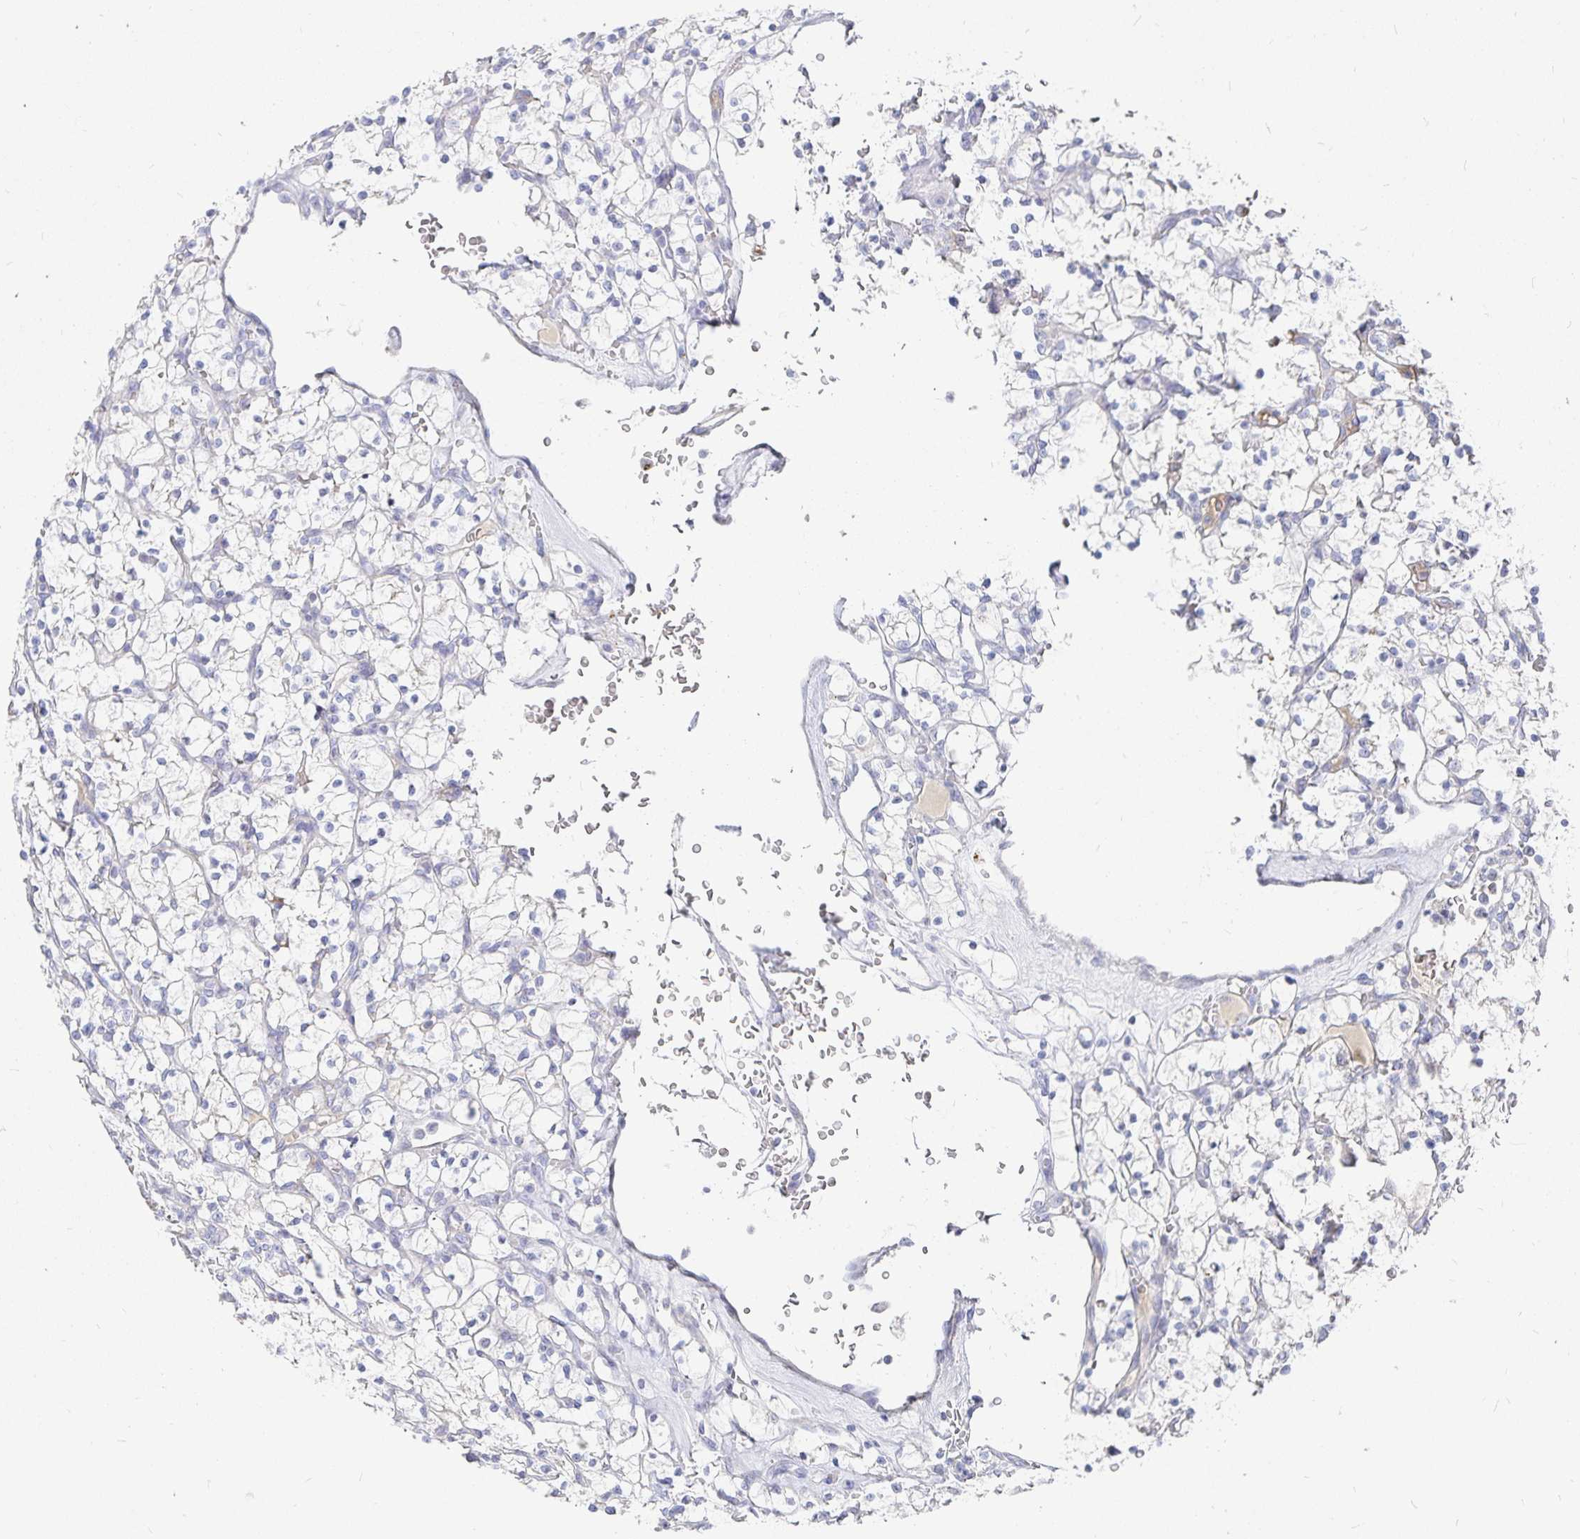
{"staining": {"intensity": "negative", "quantity": "none", "location": "none"}, "tissue": "renal cancer", "cell_type": "Tumor cells", "image_type": "cancer", "snomed": [{"axis": "morphology", "description": "Adenocarcinoma, NOS"}, {"axis": "topography", "description": "Kidney"}], "caption": "Immunohistochemical staining of renal adenocarcinoma demonstrates no significant positivity in tumor cells. (Stains: DAB (3,3'-diaminobenzidine) IHC with hematoxylin counter stain, Microscopy: brightfield microscopy at high magnification).", "gene": "PKHD1", "patient": {"sex": "female", "age": 64}}